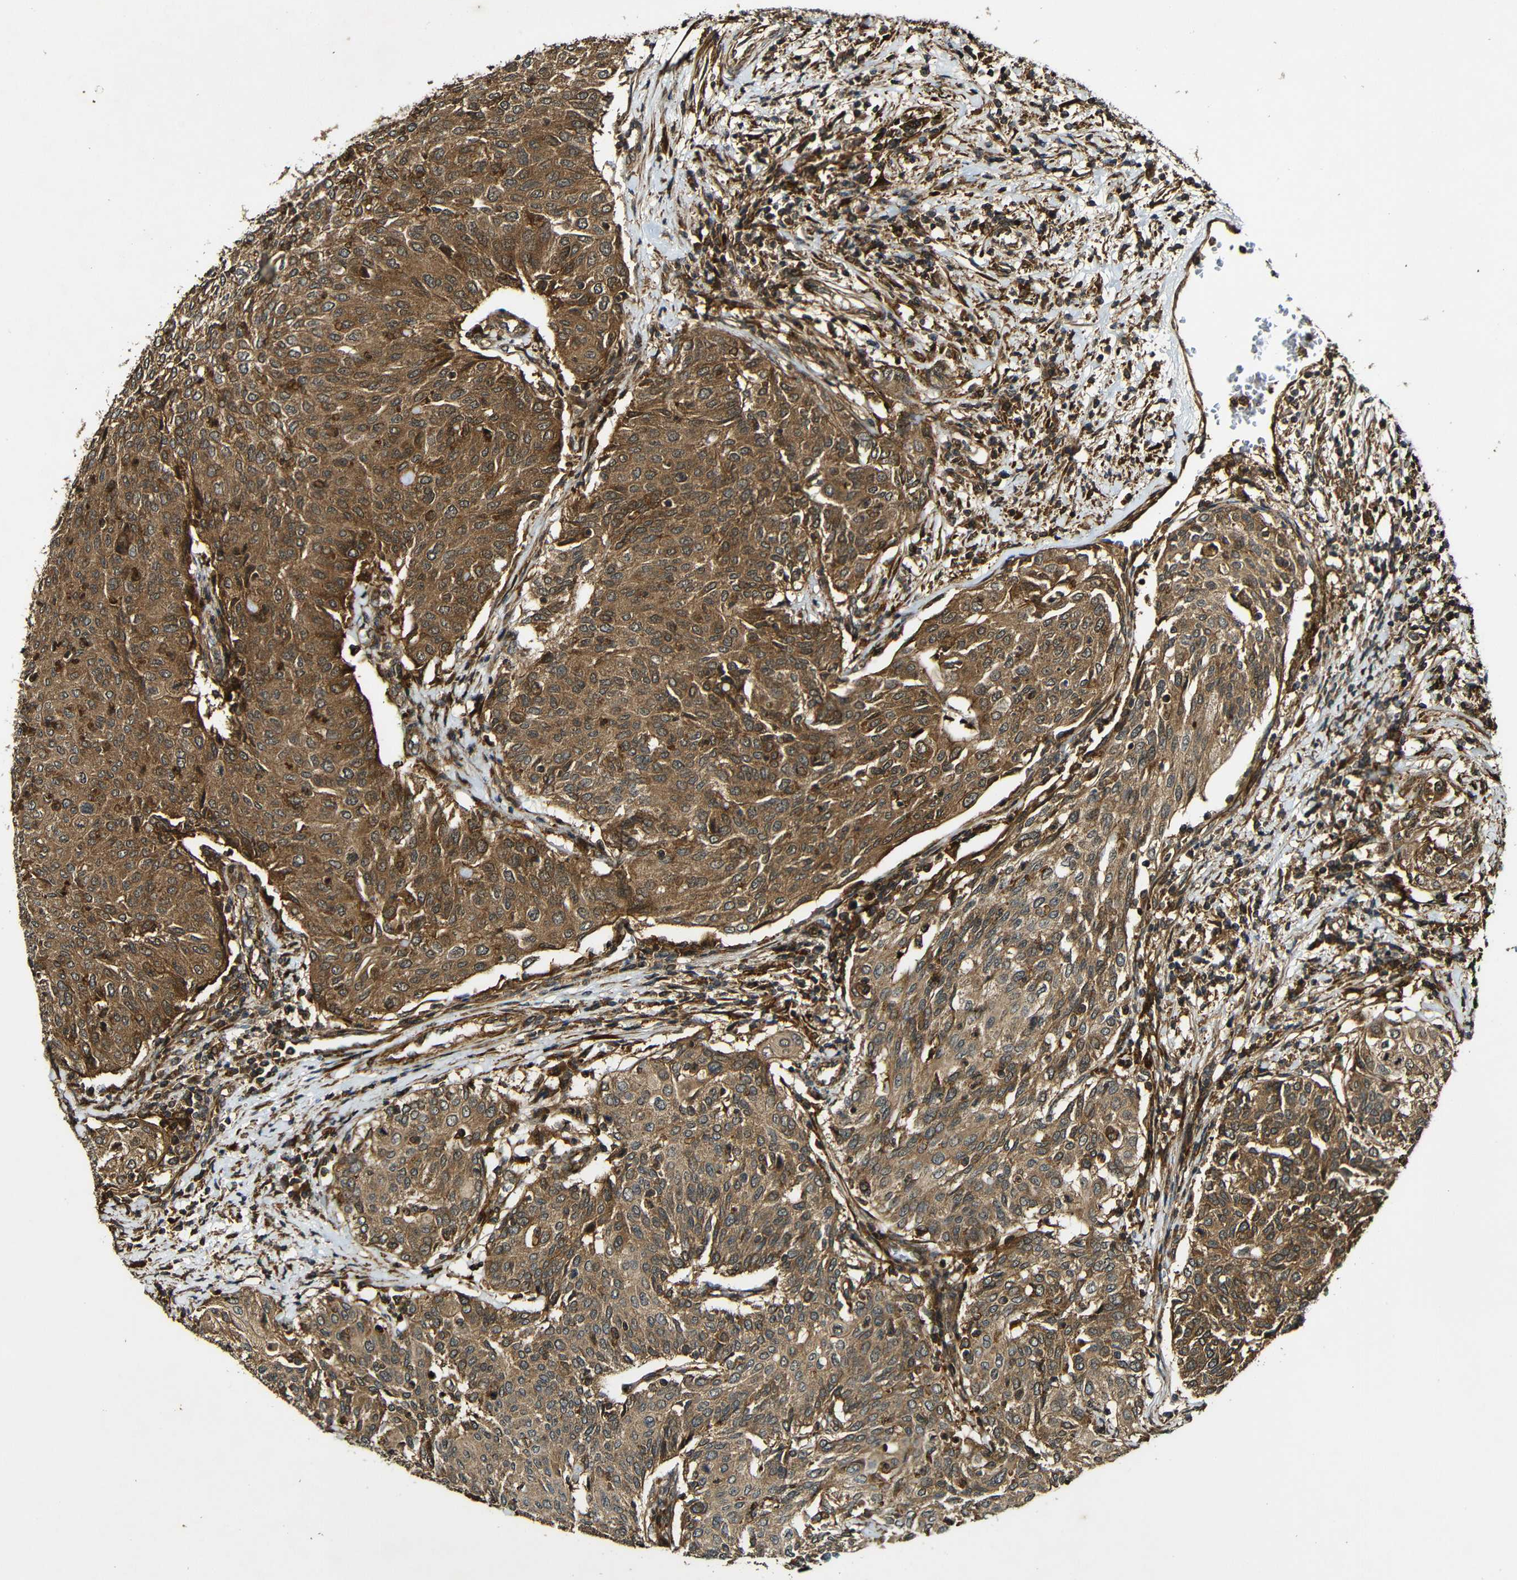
{"staining": {"intensity": "moderate", "quantity": ">75%", "location": "cytoplasmic/membranous"}, "tissue": "urothelial cancer", "cell_type": "Tumor cells", "image_type": "cancer", "snomed": [{"axis": "morphology", "description": "Urothelial carcinoma, Low grade"}, {"axis": "topography", "description": "Urinary bladder"}], "caption": "Human urothelial cancer stained for a protein (brown) displays moderate cytoplasmic/membranous positive positivity in approximately >75% of tumor cells.", "gene": "CASP8", "patient": {"sex": "female", "age": 79}}